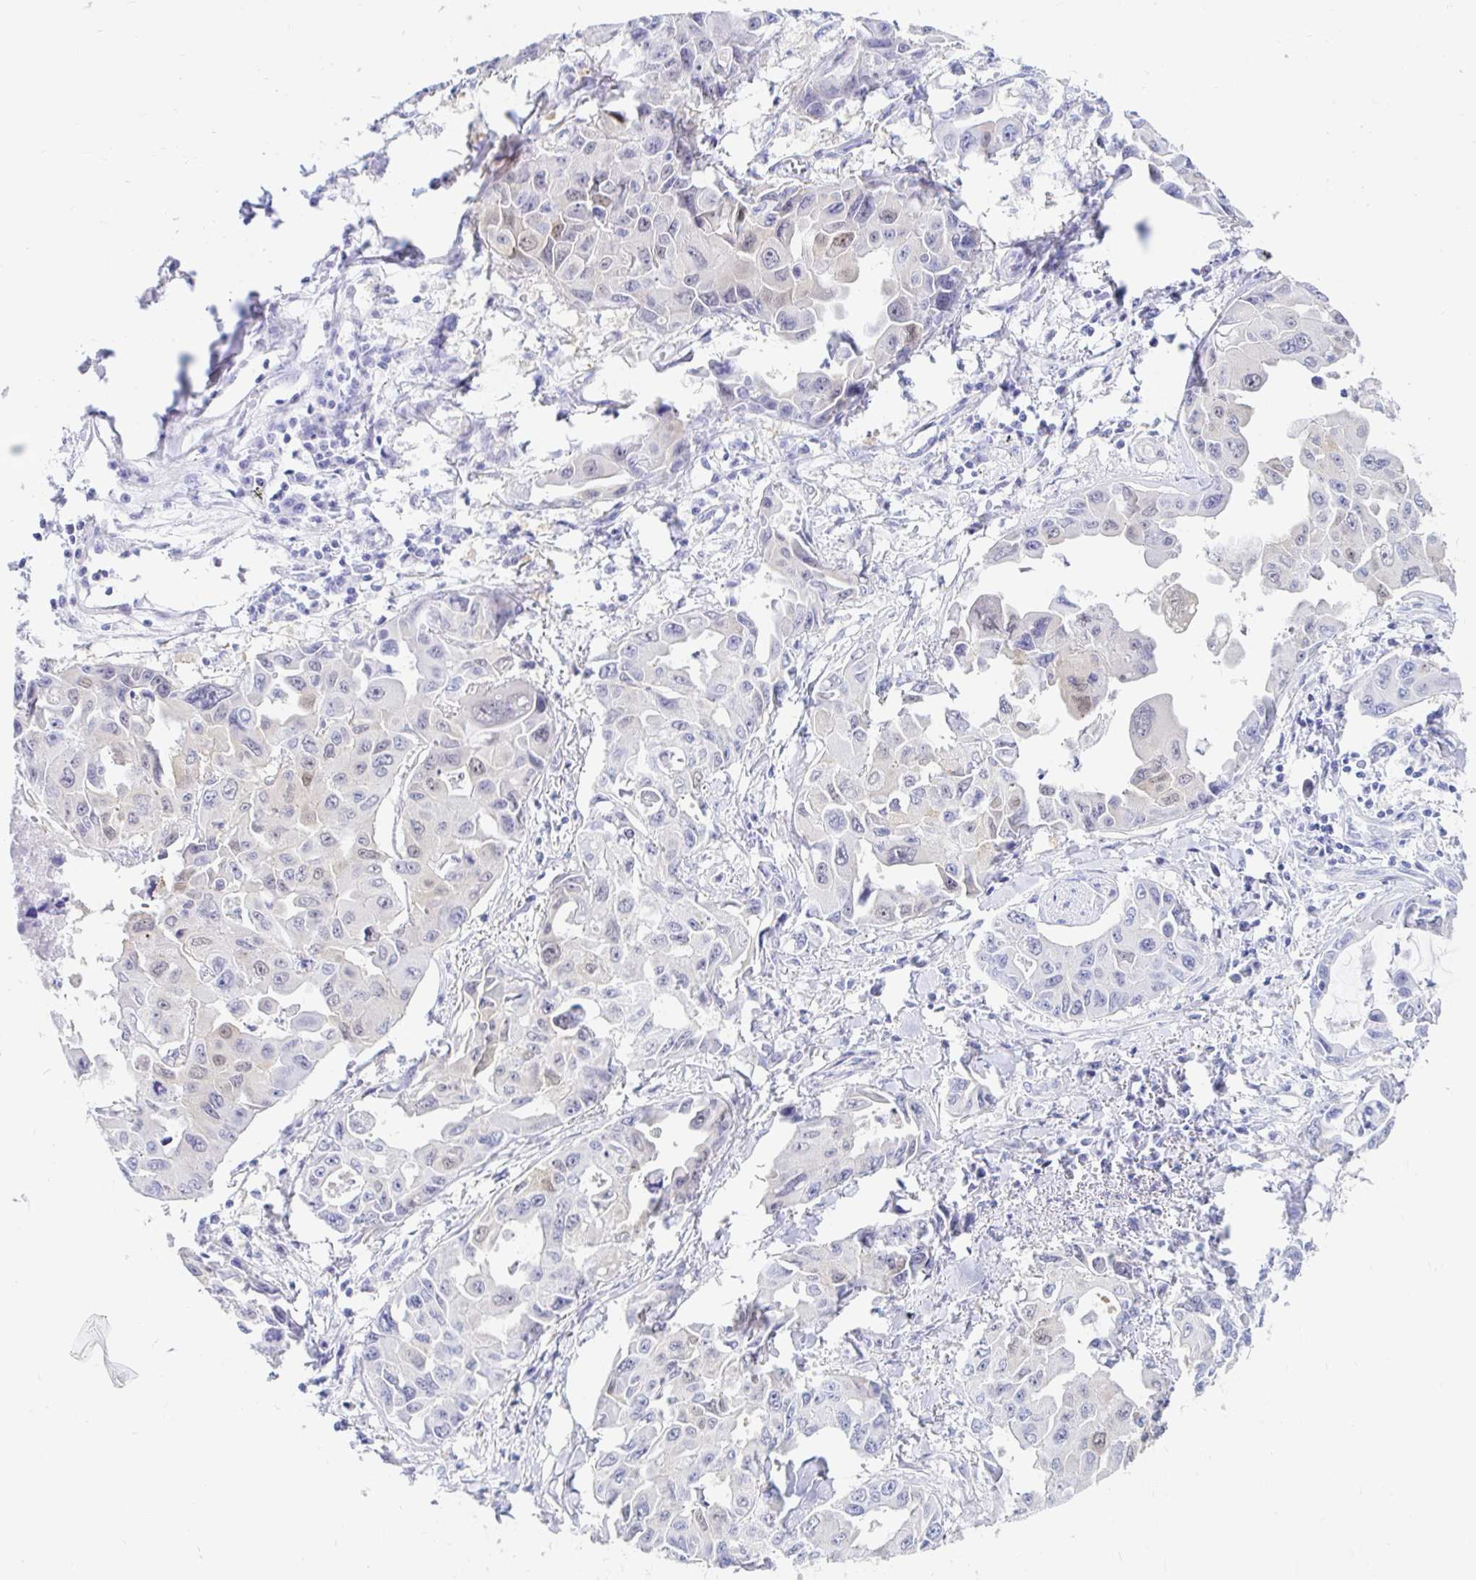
{"staining": {"intensity": "negative", "quantity": "none", "location": "none"}, "tissue": "lung cancer", "cell_type": "Tumor cells", "image_type": "cancer", "snomed": [{"axis": "morphology", "description": "Adenocarcinoma, NOS"}, {"axis": "topography", "description": "Lung"}], "caption": "This is an IHC photomicrograph of human lung cancer (adenocarcinoma). There is no positivity in tumor cells.", "gene": "PPP1R1B", "patient": {"sex": "male", "age": 64}}